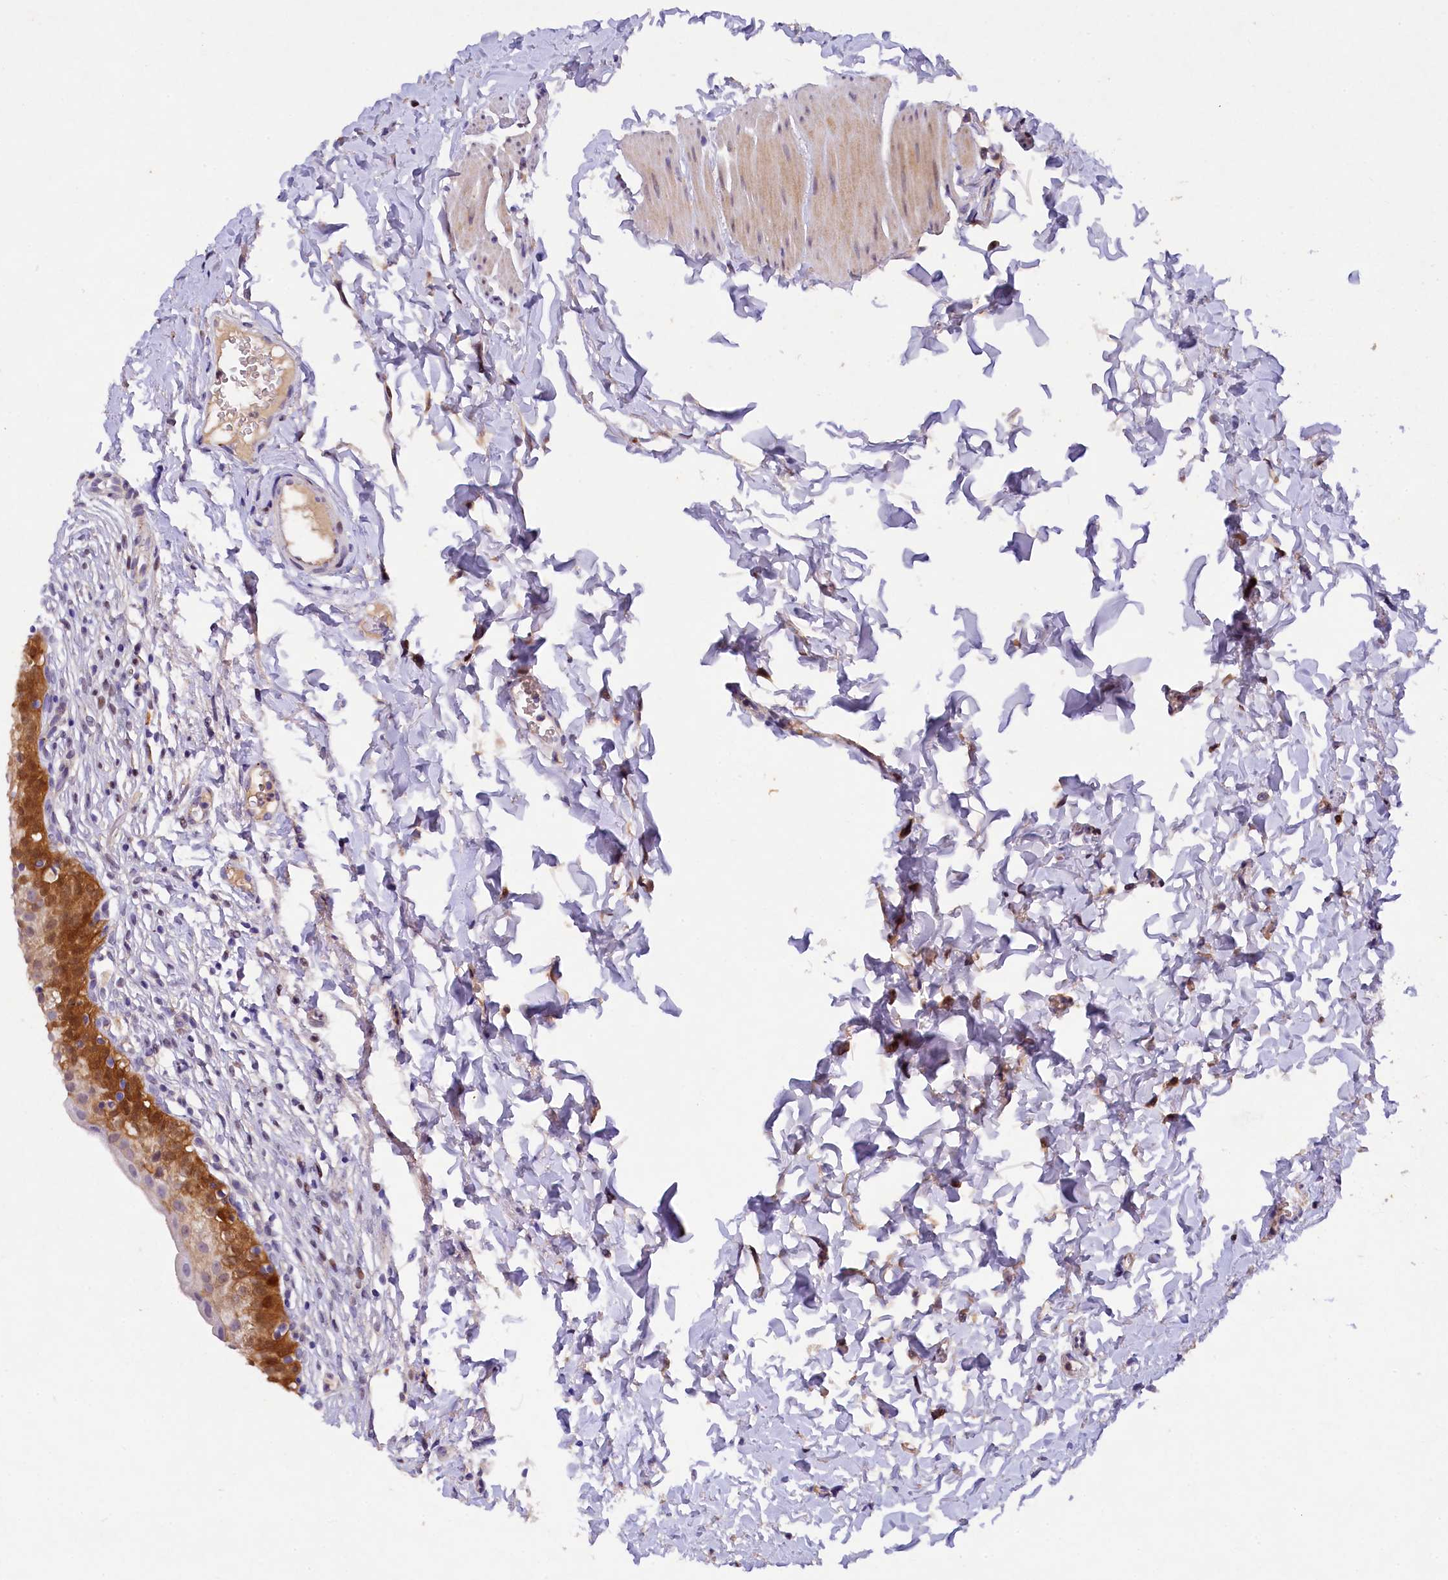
{"staining": {"intensity": "strong", "quantity": "25%-75%", "location": "cytoplasmic/membranous,nuclear"}, "tissue": "urinary bladder", "cell_type": "Urothelial cells", "image_type": "normal", "snomed": [{"axis": "morphology", "description": "Normal tissue, NOS"}, {"axis": "topography", "description": "Urinary bladder"}], "caption": "IHC (DAB) staining of normal urinary bladder displays strong cytoplasmic/membranous,nuclear protein staining in approximately 25%-75% of urothelial cells.", "gene": "TGDS", "patient": {"sex": "male", "age": 55}}